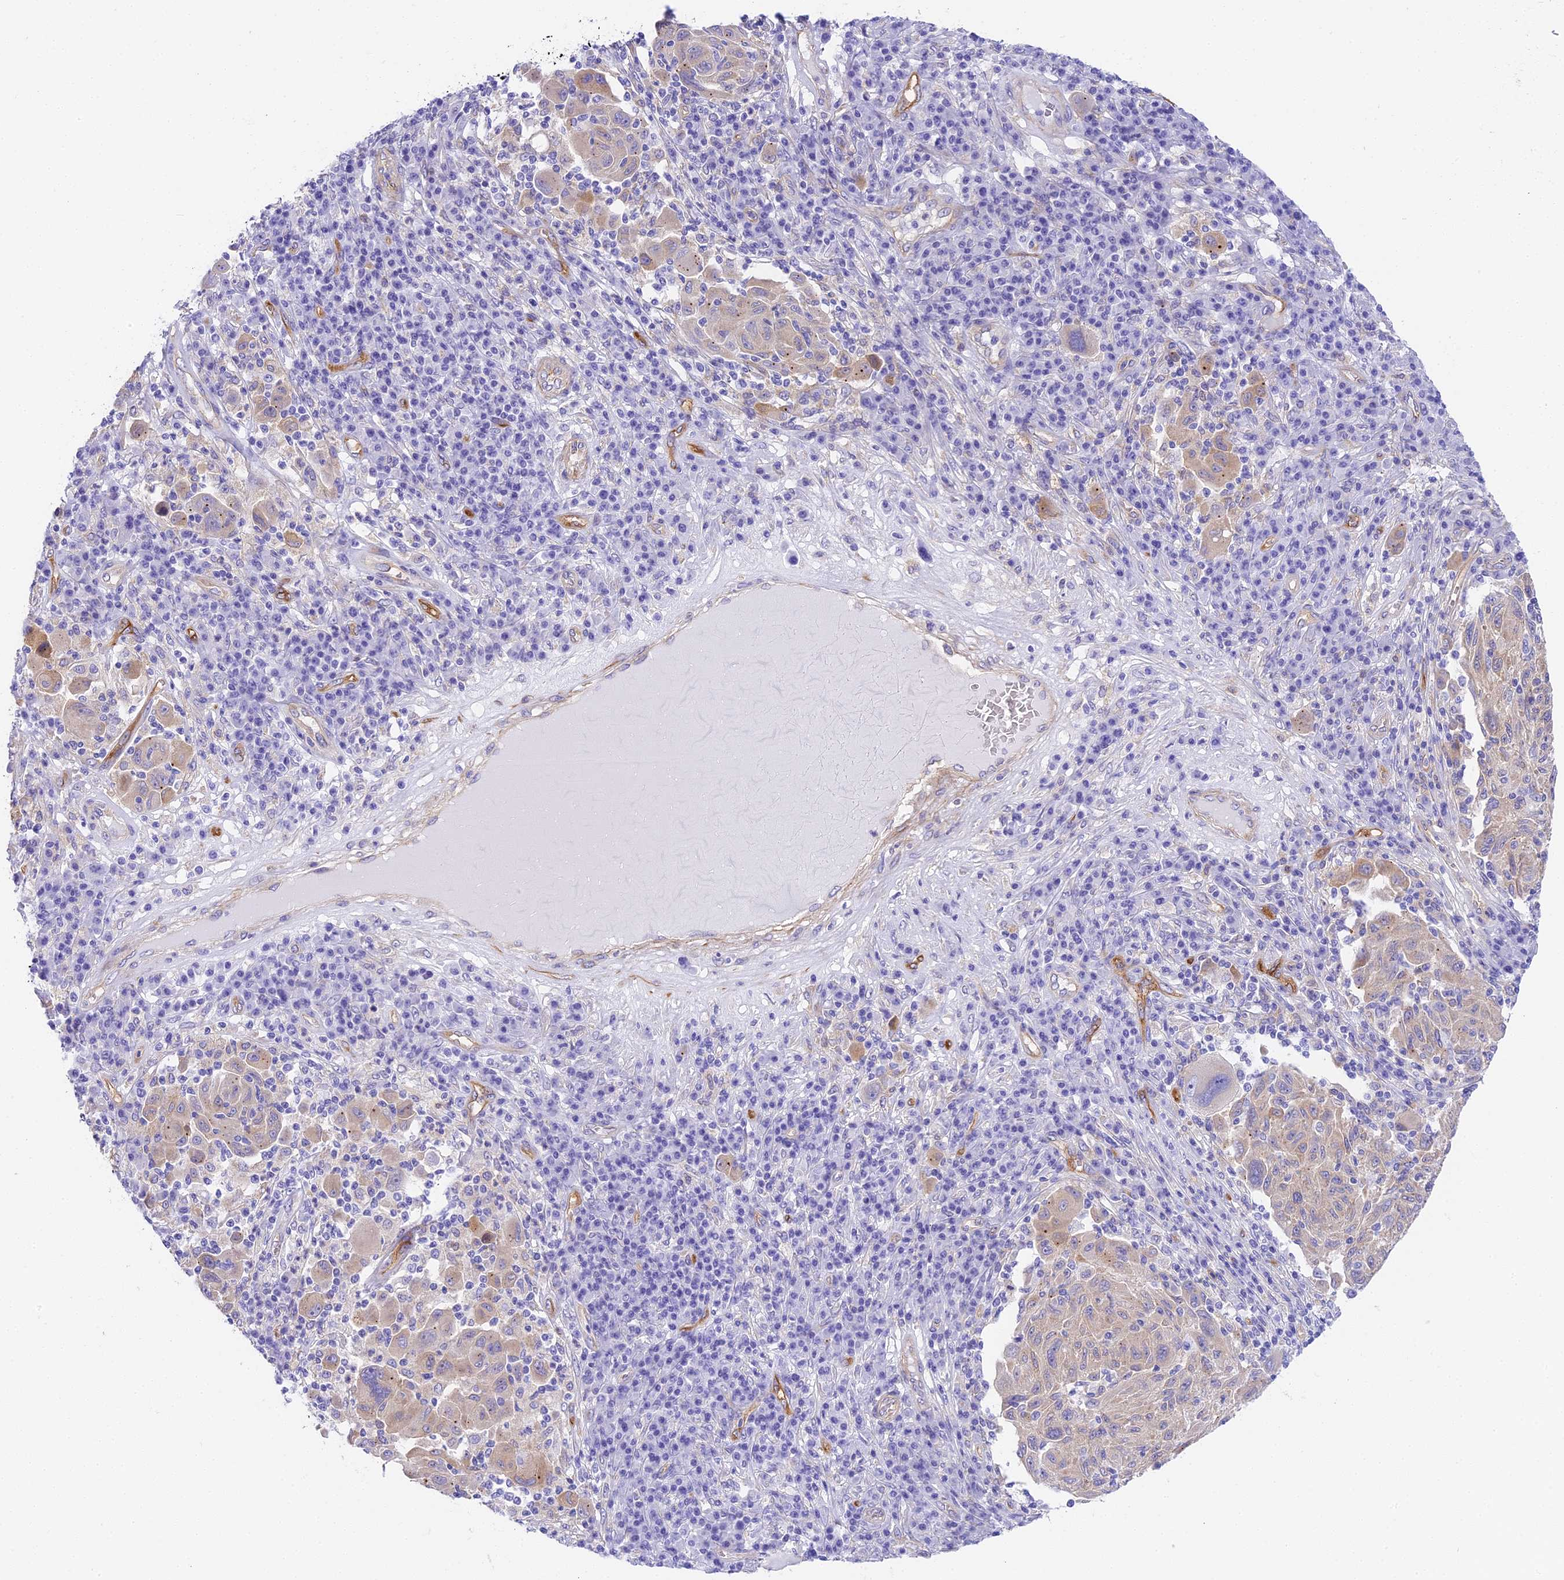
{"staining": {"intensity": "weak", "quantity": "<25%", "location": "cytoplasmic/membranous"}, "tissue": "melanoma", "cell_type": "Tumor cells", "image_type": "cancer", "snomed": [{"axis": "morphology", "description": "Malignant melanoma, NOS"}, {"axis": "topography", "description": "Skin"}], "caption": "The immunohistochemistry (IHC) micrograph has no significant staining in tumor cells of malignant melanoma tissue.", "gene": "HOMER3", "patient": {"sex": "male", "age": 53}}